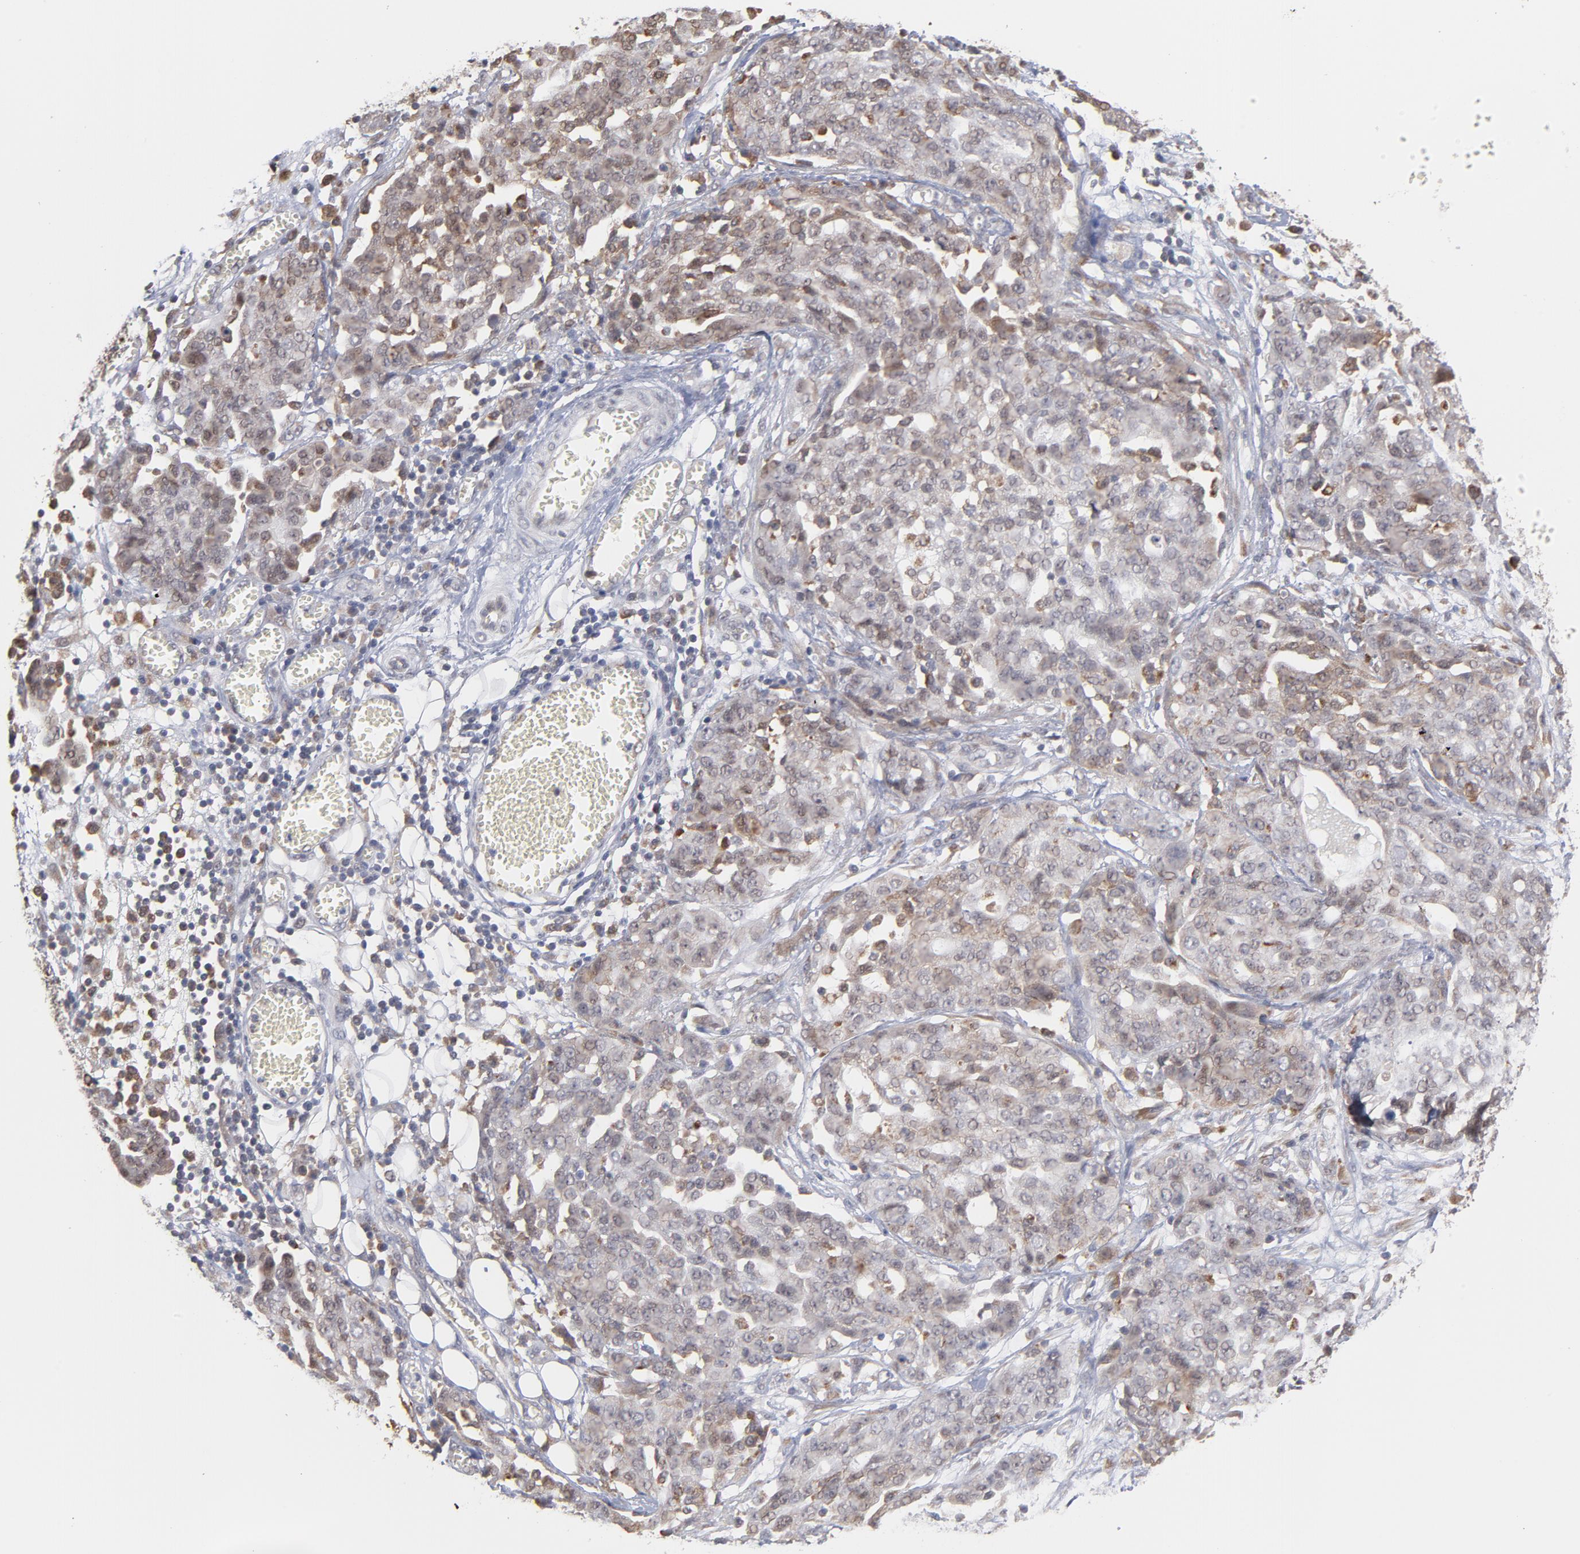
{"staining": {"intensity": "negative", "quantity": "none", "location": "none"}, "tissue": "ovarian cancer", "cell_type": "Tumor cells", "image_type": "cancer", "snomed": [{"axis": "morphology", "description": "Cystadenocarcinoma, serous, NOS"}, {"axis": "topography", "description": "Soft tissue"}, {"axis": "topography", "description": "Ovary"}], "caption": "High magnification brightfield microscopy of serous cystadenocarcinoma (ovarian) stained with DAB (3,3'-diaminobenzidine) (brown) and counterstained with hematoxylin (blue): tumor cells show no significant staining.", "gene": "OAS1", "patient": {"sex": "female", "age": 57}}